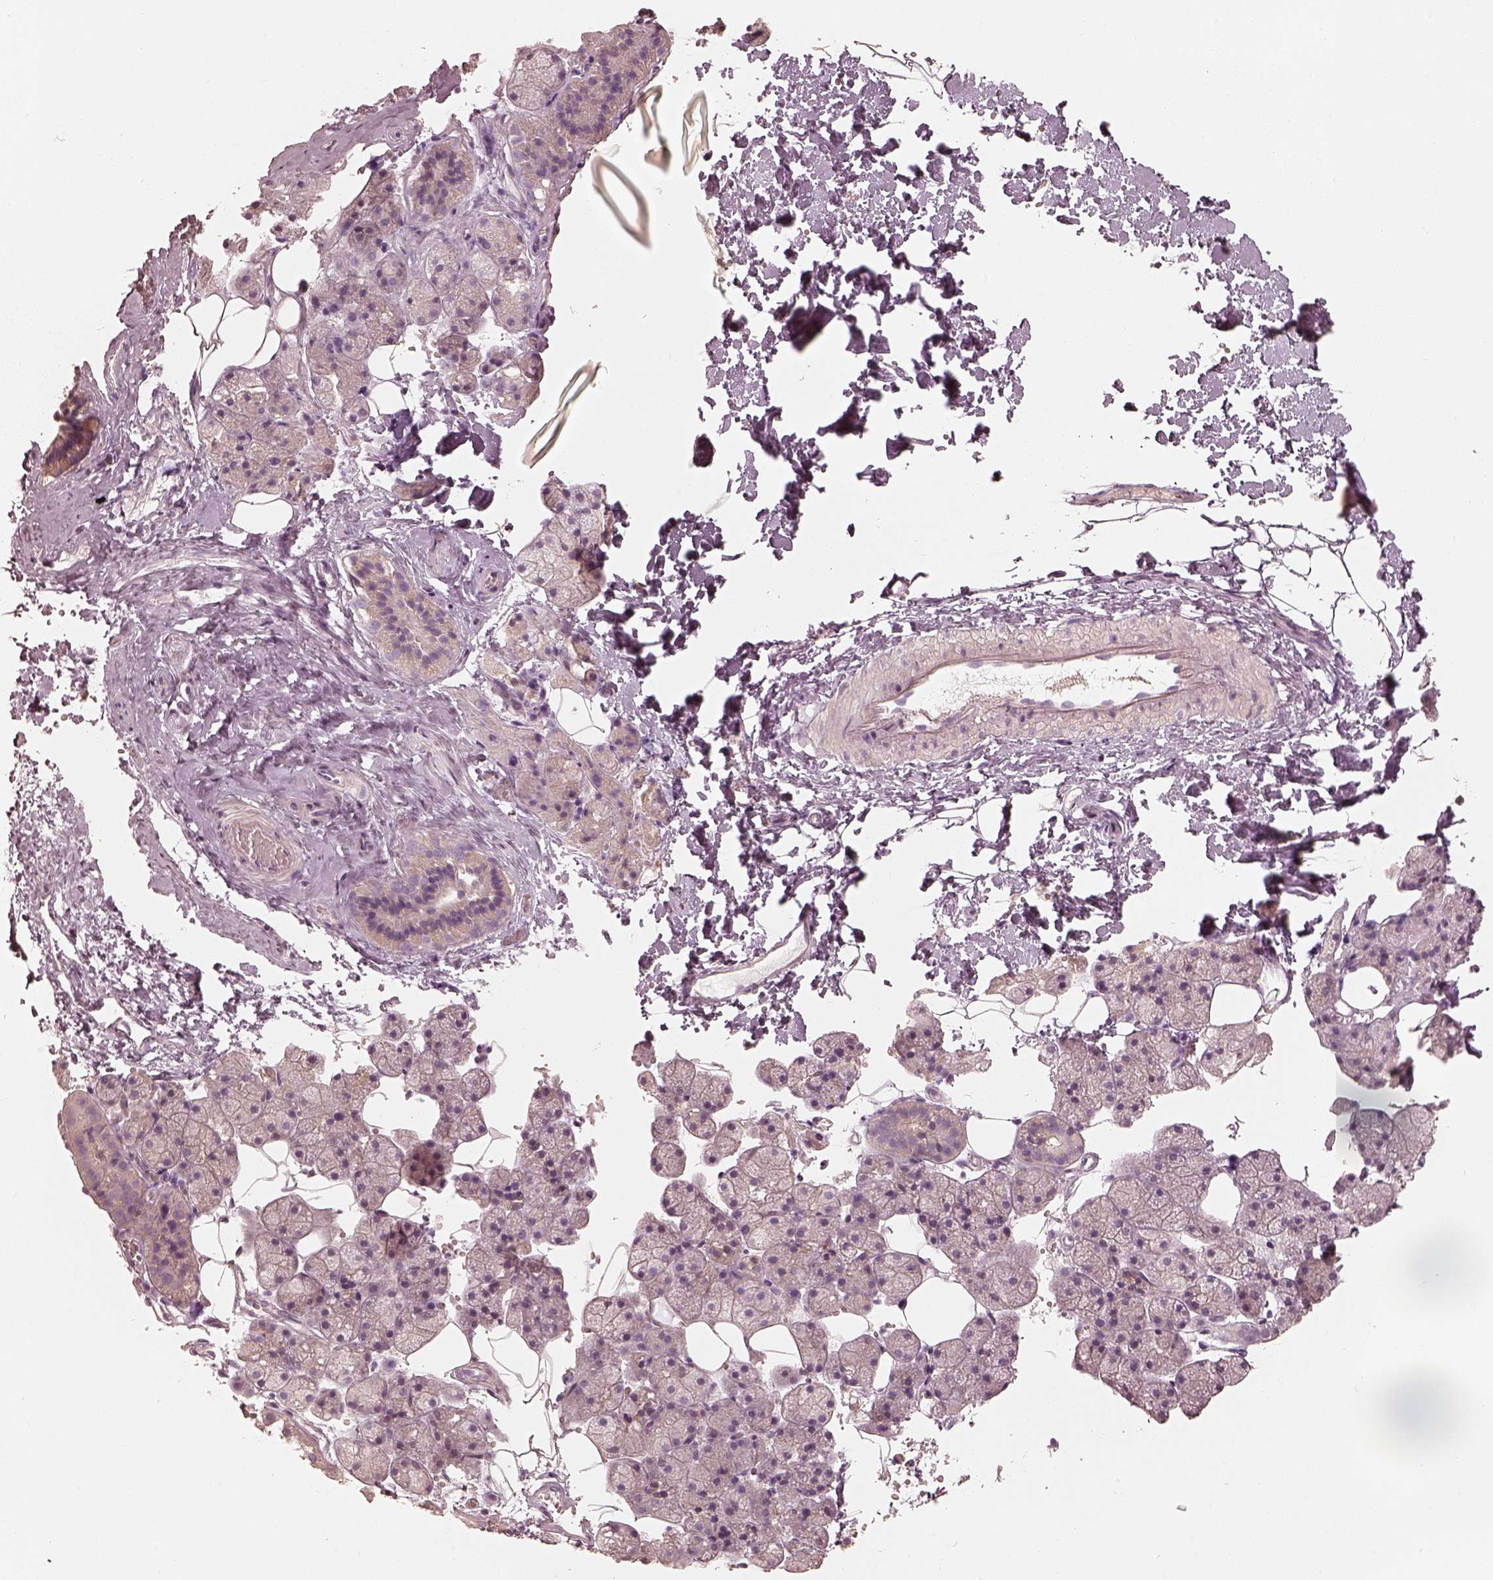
{"staining": {"intensity": "negative", "quantity": "none", "location": "none"}, "tissue": "salivary gland", "cell_type": "Glandular cells", "image_type": "normal", "snomed": [{"axis": "morphology", "description": "Normal tissue, NOS"}, {"axis": "topography", "description": "Salivary gland"}], "caption": "A high-resolution micrograph shows immunohistochemistry (IHC) staining of unremarkable salivary gland, which shows no significant staining in glandular cells. (DAB immunohistochemistry visualized using brightfield microscopy, high magnification).", "gene": "FMNL2", "patient": {"sex": "male", "age": 38}}